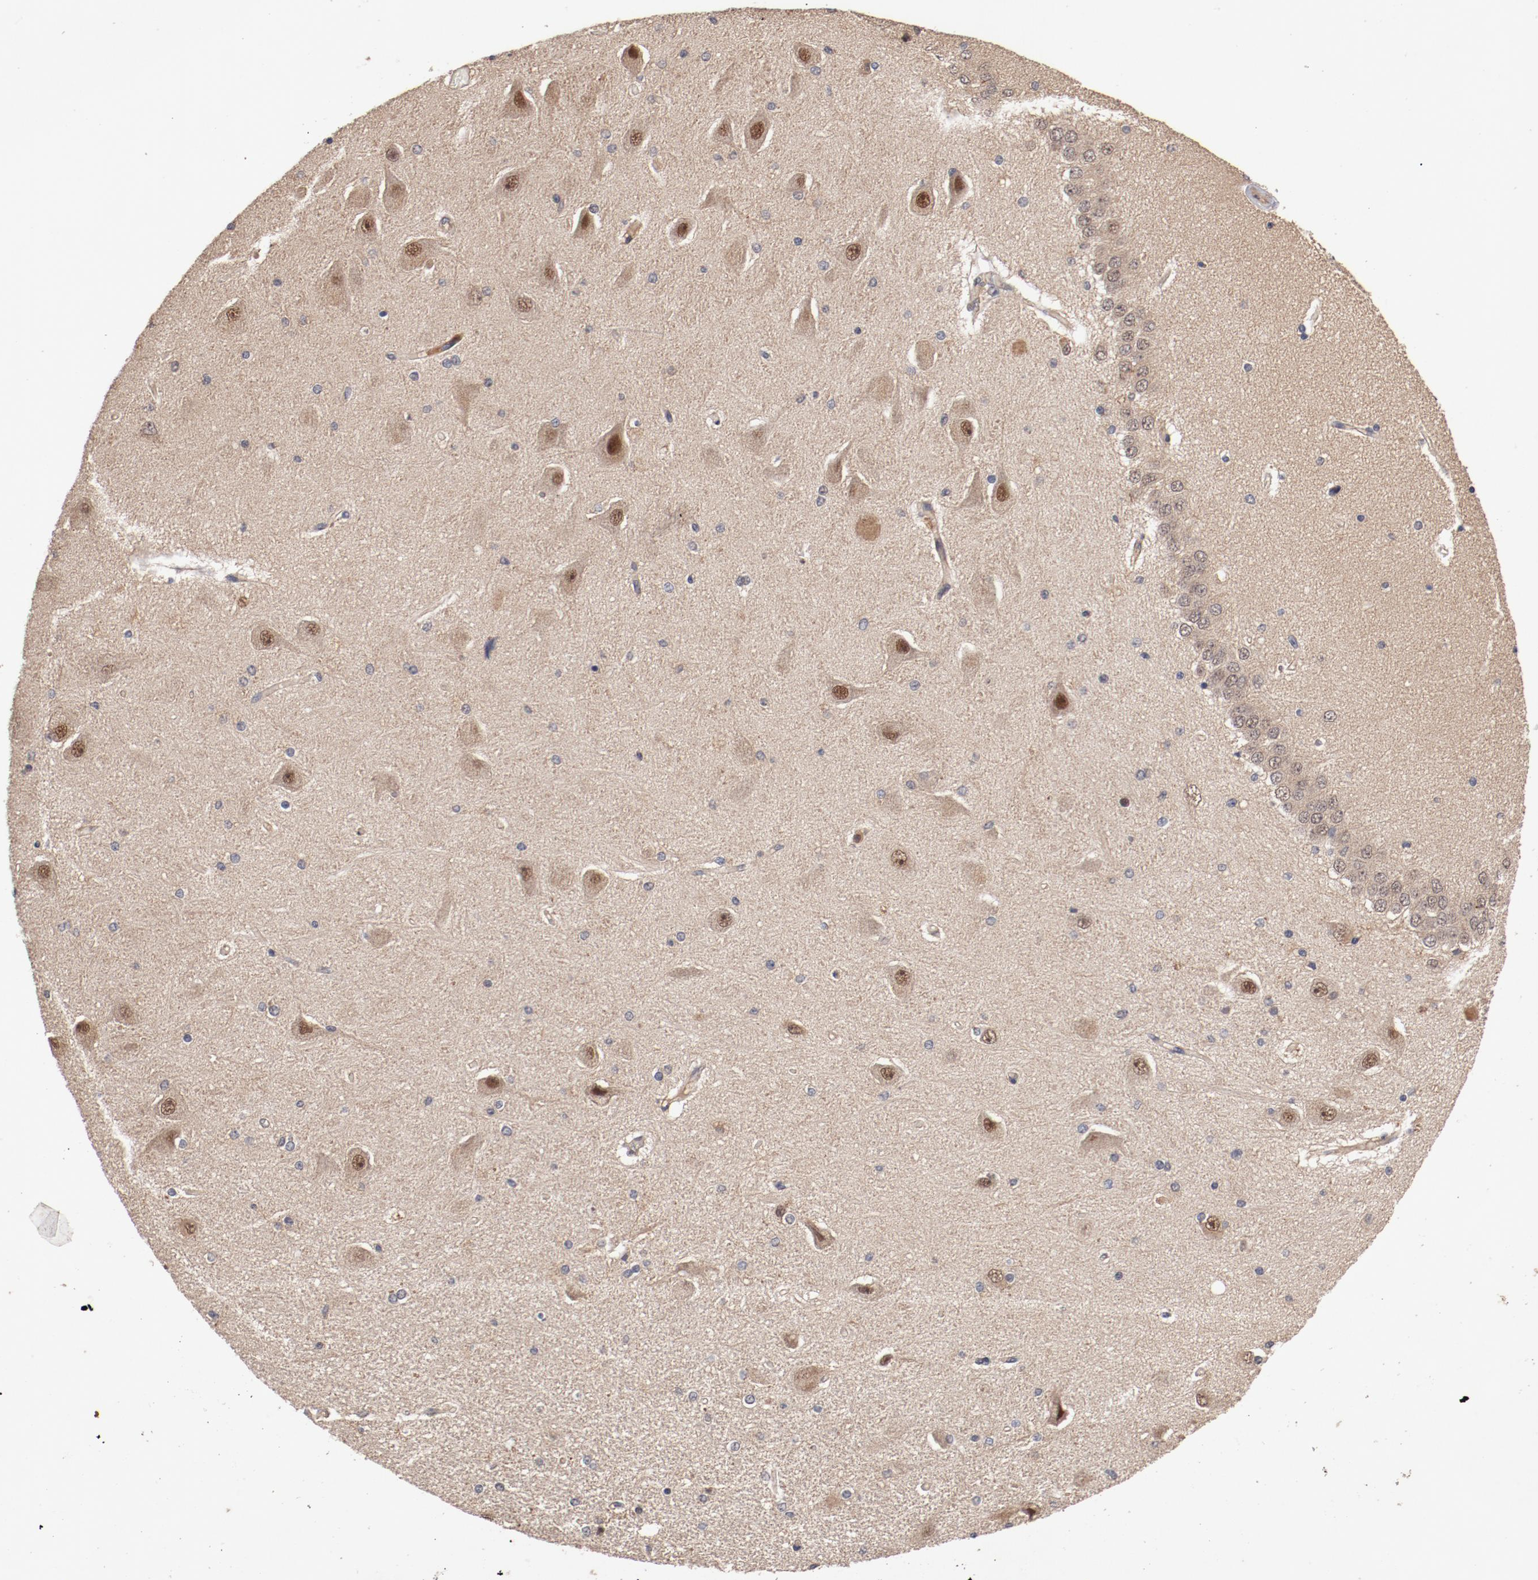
{"staining": {"intensity": "weak", "quantity": "25%-75%", "location": "cytoplasmic/membranous"}, "tissue": "hippocampus", "cell_type": "Glial cells", "image_type": "normal", "snomed": [{"axis": "morphology", "description": "Normal tissue, NOS"}, {"axis": "topography", "description": "Hippocampus"}], "caption": "This micrograph exhibits unremarkable hippocampus stained with immunohistochemistry to label a protein in brown. The cytoplasmic/membranous of glial cells show weak positivity for the protein. Nuclei are counter-stained blue.", "gene": "GUF1", "patient": {"sex": "female", "age": 54}}